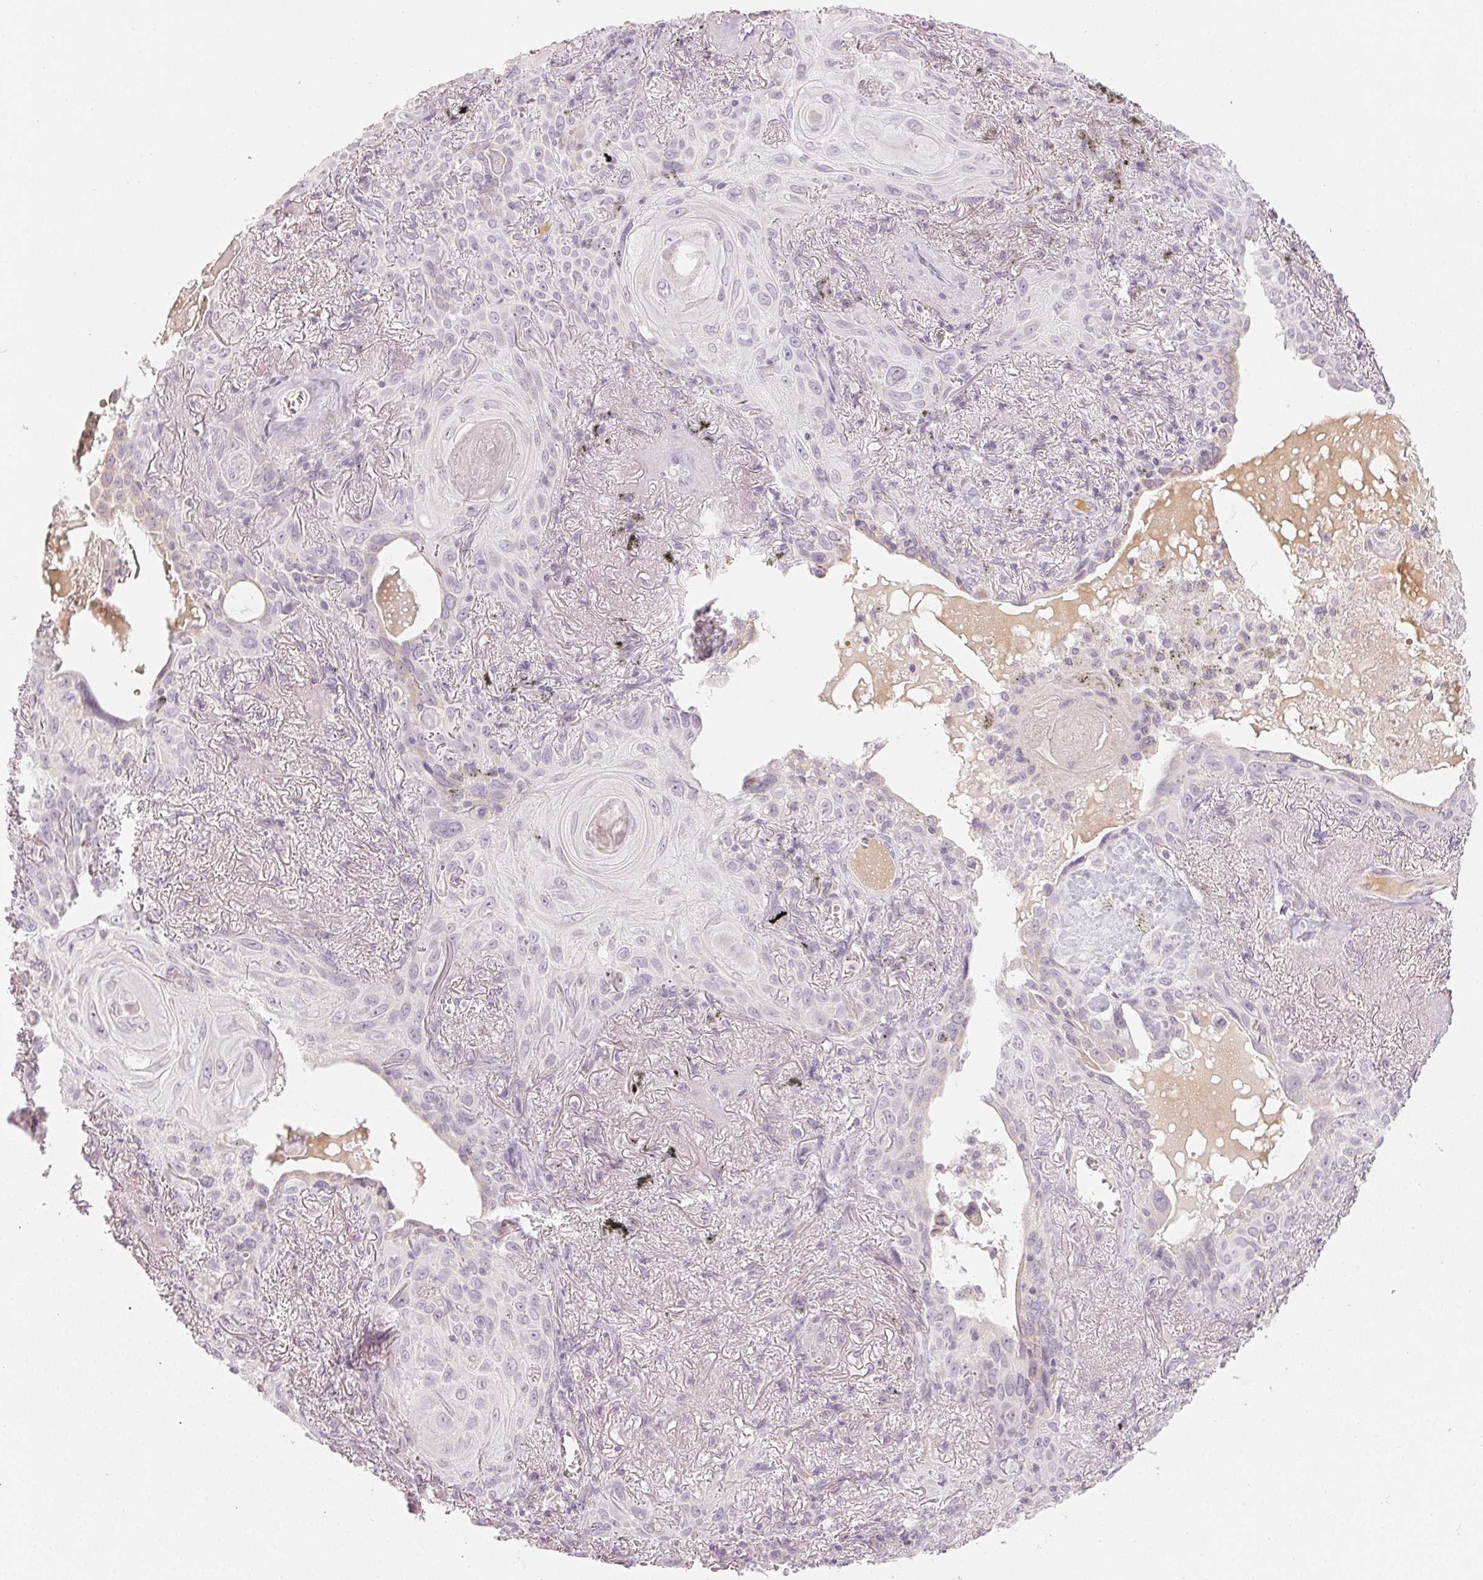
{"staining": {"intensity": "negative", "quantity": "none", "location": "none"}, "tissue": "lung cancer", "cell_type": "Tumor cells", "image_type": "cancer", "snomed": [{"axis": "morphology", "description": "Squamous cell carcinoma, NOS"}, {"axis": "topography", "description": "Lung"}], "caption": "Tumor cells are negative for brown protein staining in lung cancer (squamous cell carcinoma).", "gene": "LVRN", "patient": {"sex": "male", "age": 79}}